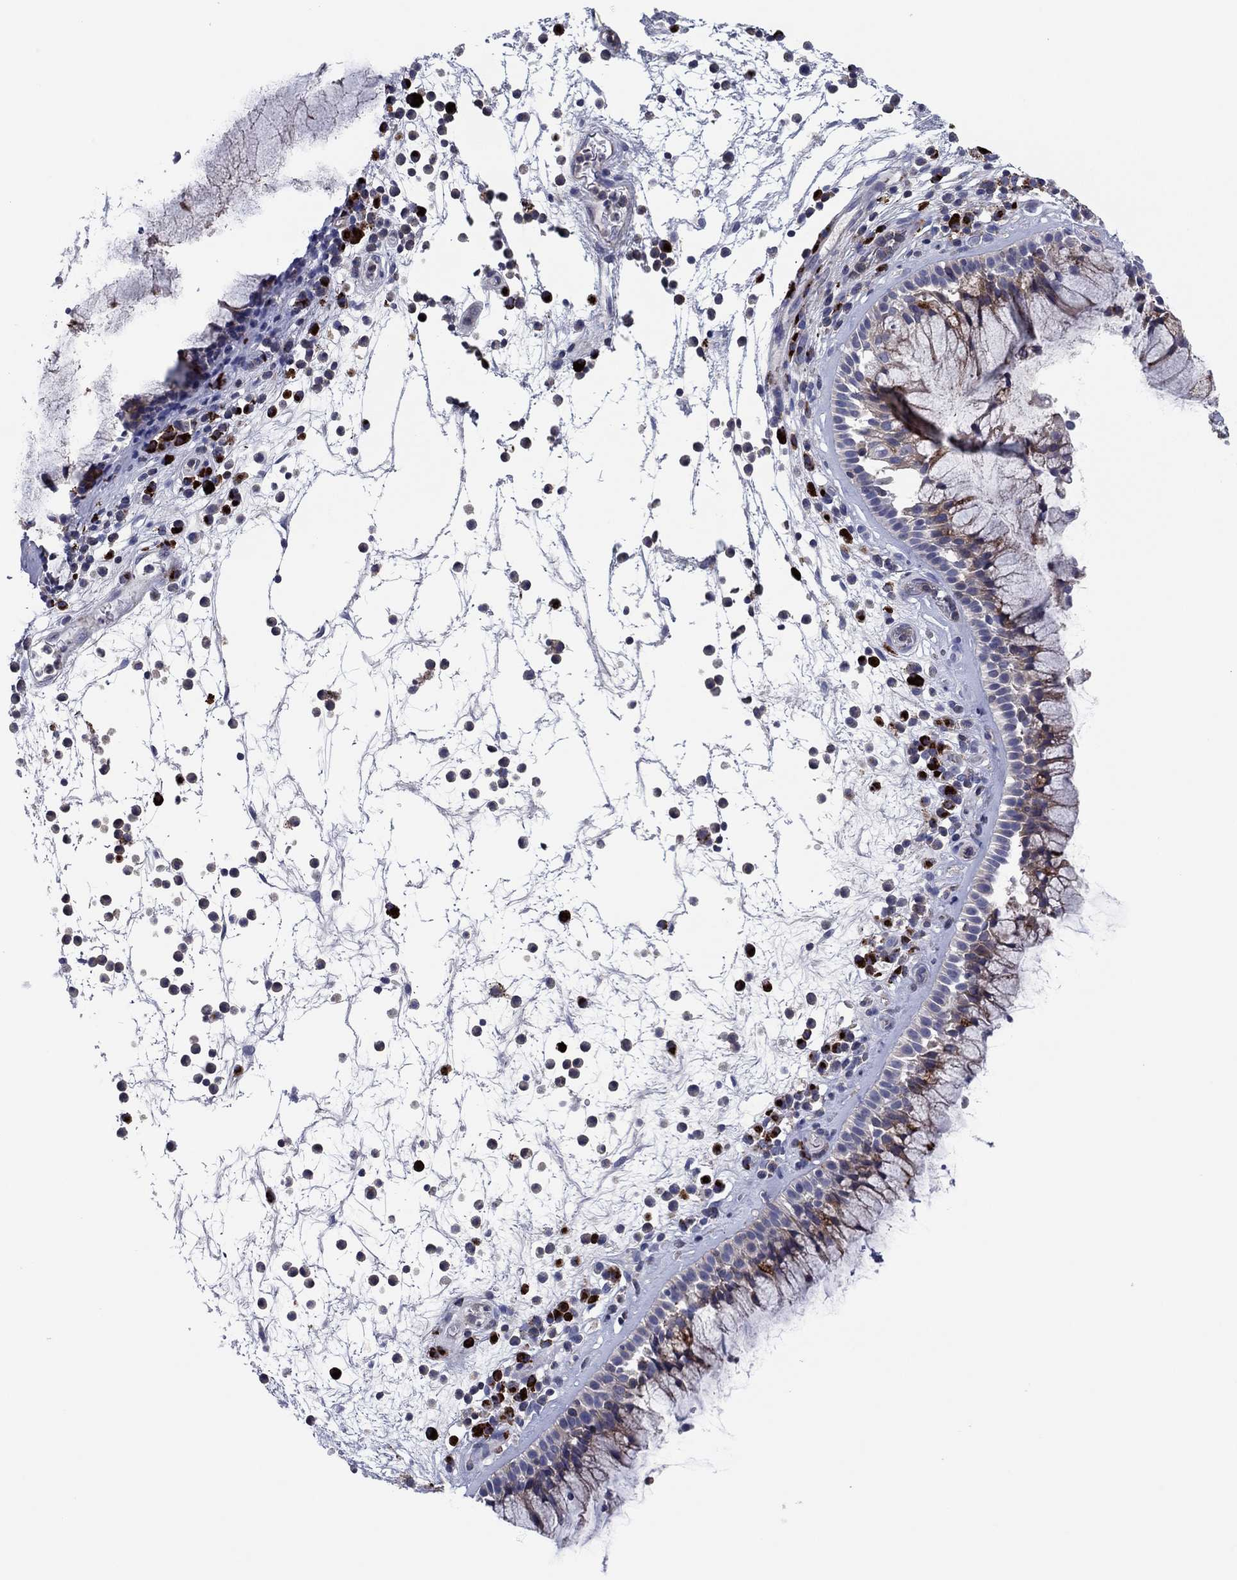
{"staining": {"intensity": "strong", "quantity": "<25%", "location": "cytoplasmic/membranous"}, "tissue": "nasopharynx", "cell_type": "Respiratory epithelial cells", "image_type": "normal", "snomed": [{"axis": "morphology", "description": "Normal tissue, NOS"}, {"axis": "topography", "description": "Nasopharynx"}], "caption": "Immunohistochemistry (IHC) photomicrograph of benign human nasopharynx stained for a protein (brown), which reveals medium levels of strong cytoplasmic/membranous expression in approximately <25% of respiratory epithelial cells.", "gene": "PVR", "patient": {"sex": "male", "age": 77}}